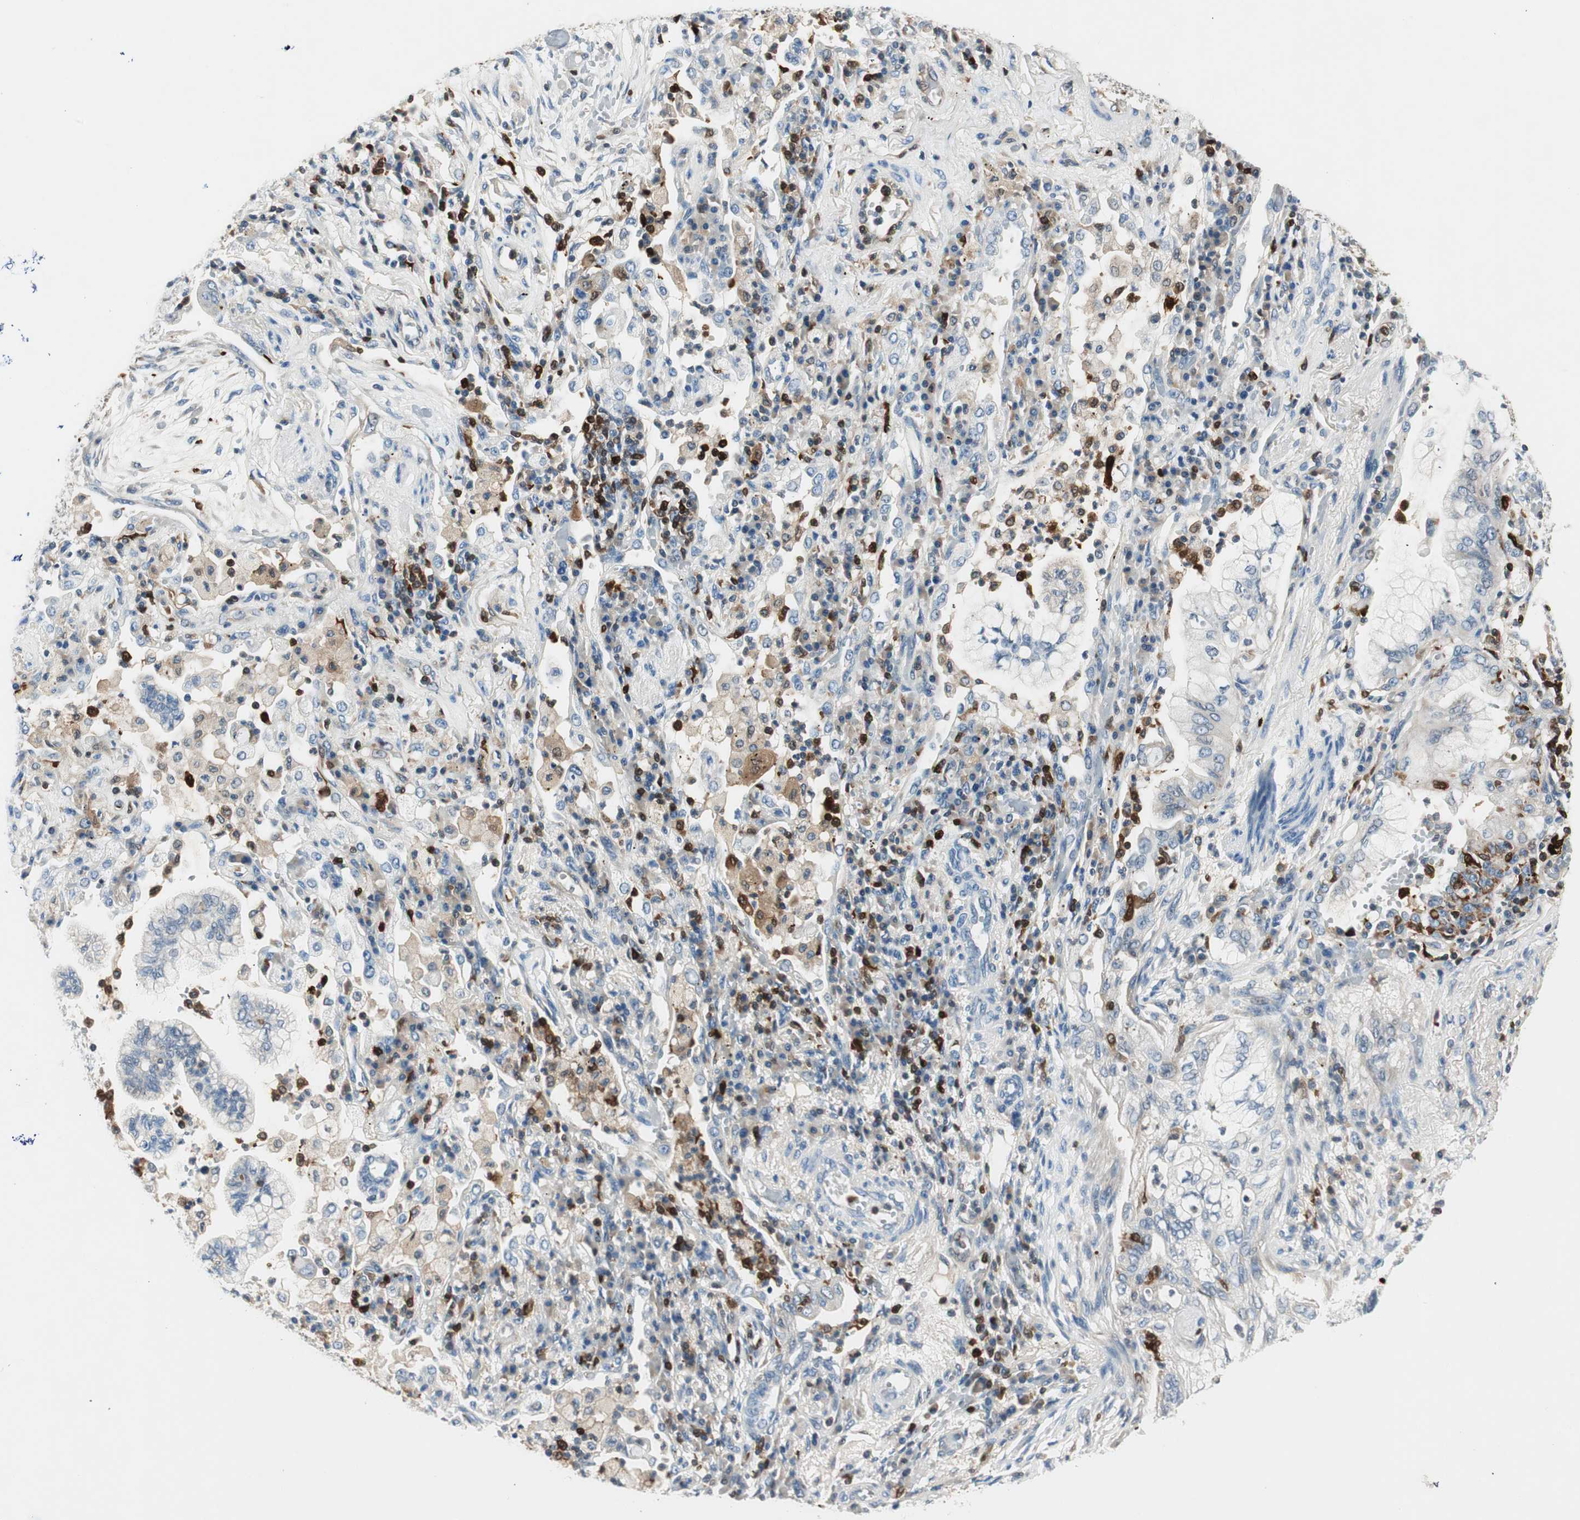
{"staining": {"intensity": "negative", "quantity": "none", "location": "none"}, "tissue": "lung cancer", "cell_type": "Tumor cells", "image_type": "cancer", "snomed": [{"axis": "morphology", "description": "Normal tissue, NOS"}, {"axis": "morphology", "description": "Adenocarcinoma, NOS"}, {"axis": "topography", "description": "Bronchus"}, {"axis": "topography", "description": "Lung"}], "caption": "Immunohistochemical staining of adenocarcinoma (lung) demonstrates no significant positivity in tumor cells. The staining was performed using DAB (3,3'-diaminobenzidine) to visualize the protein expression in brown, while the nuclei were stained in blue with hematoxylin (Magnification: 20x).", "gene": "COTL1", "patient": {"sex": "female", "age": 70}}